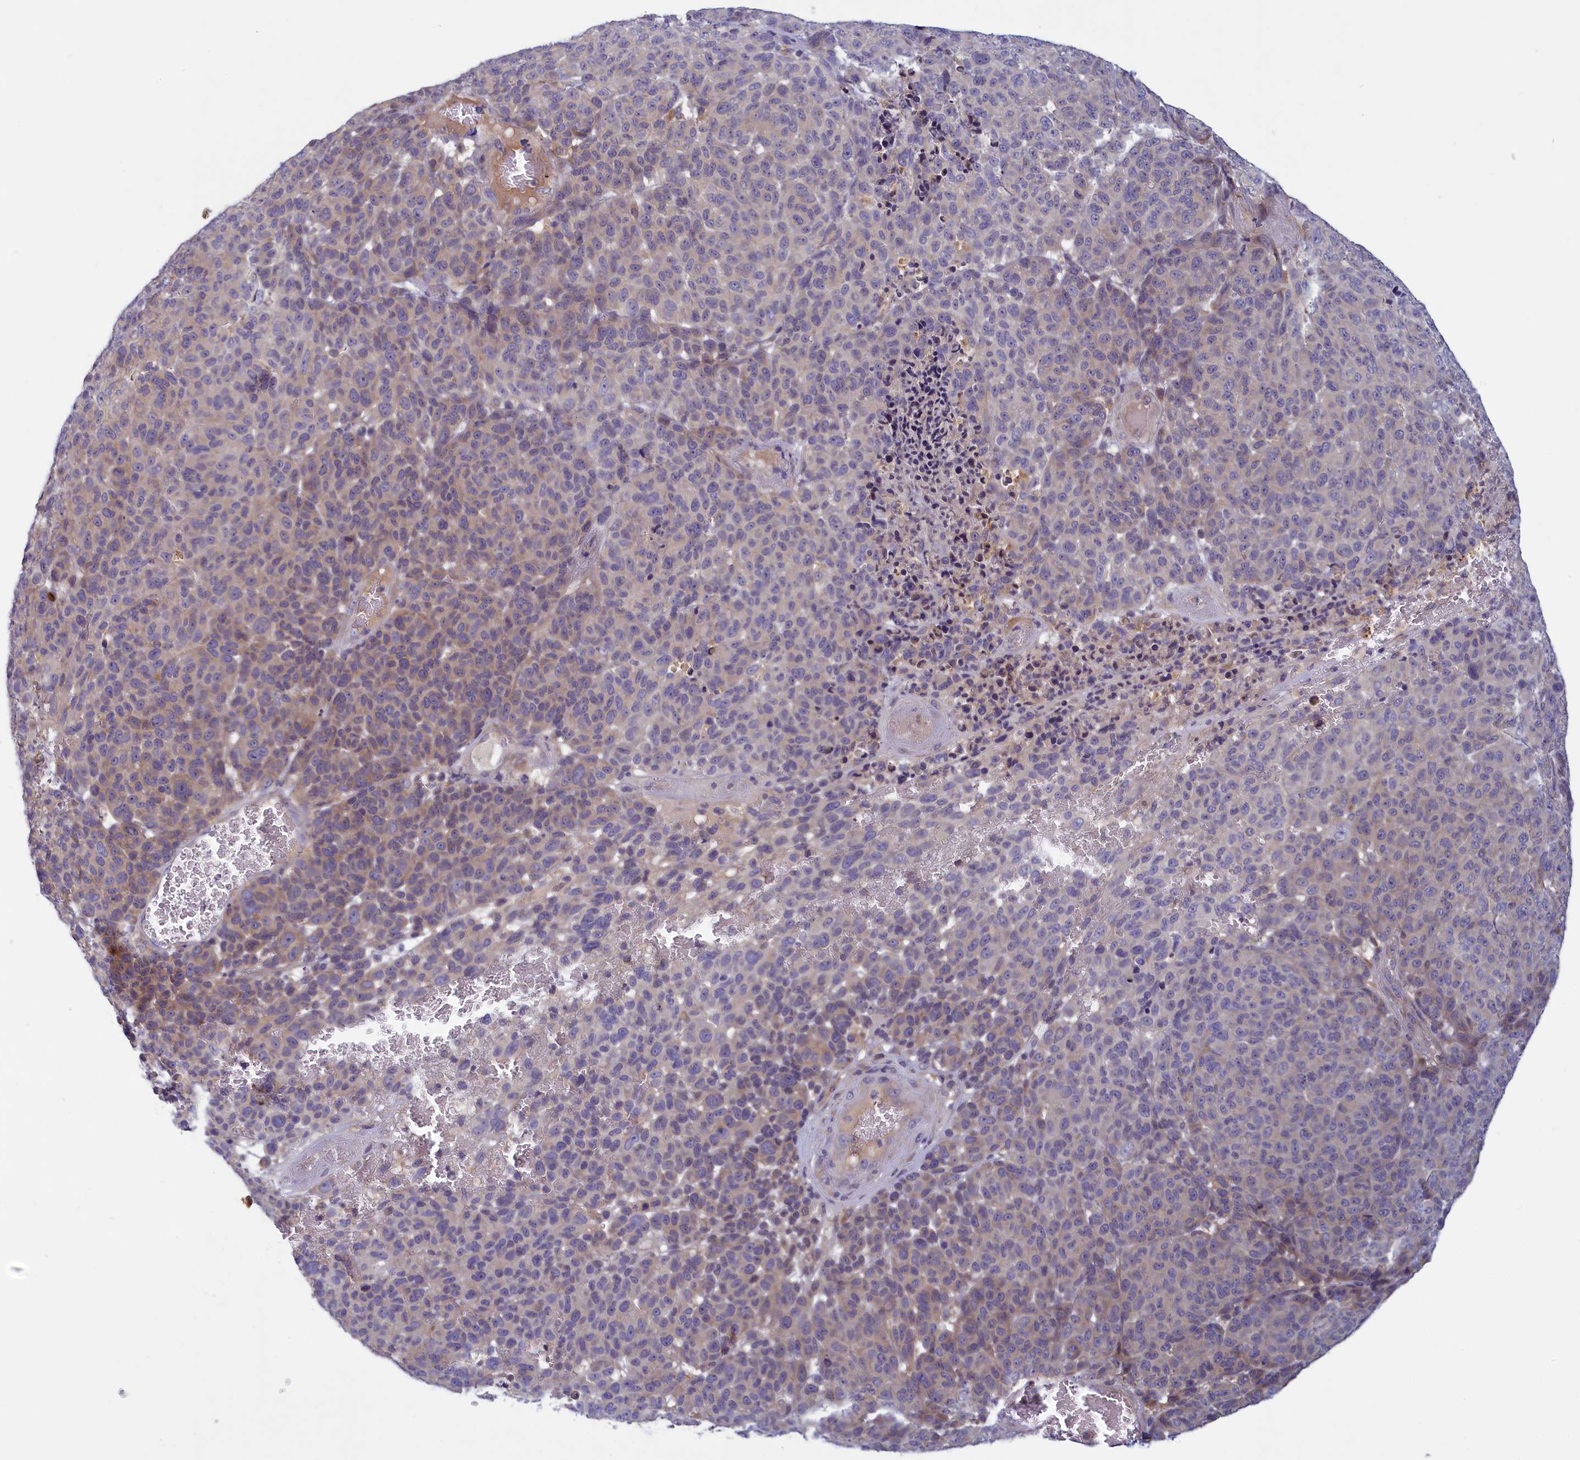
{"staining": {"intensity": "weak", "quantity": "25%-75%", "location": "cytoplasmic/membranous"}, "tissue": "melanoma", "cell_type": "Tumor cells", "image_type": "cancer", "snomed": [{"axis": "morphology", "description": "Malignant melanoma, NOS"}, {"axis": "topography", "description": "Skin"}], "caption": "Melanoma stained with a protein marker exhibits weak staining in tumor cells.", "gene": "NUBP1", "patient": {"sex": "male", "age": 49}}